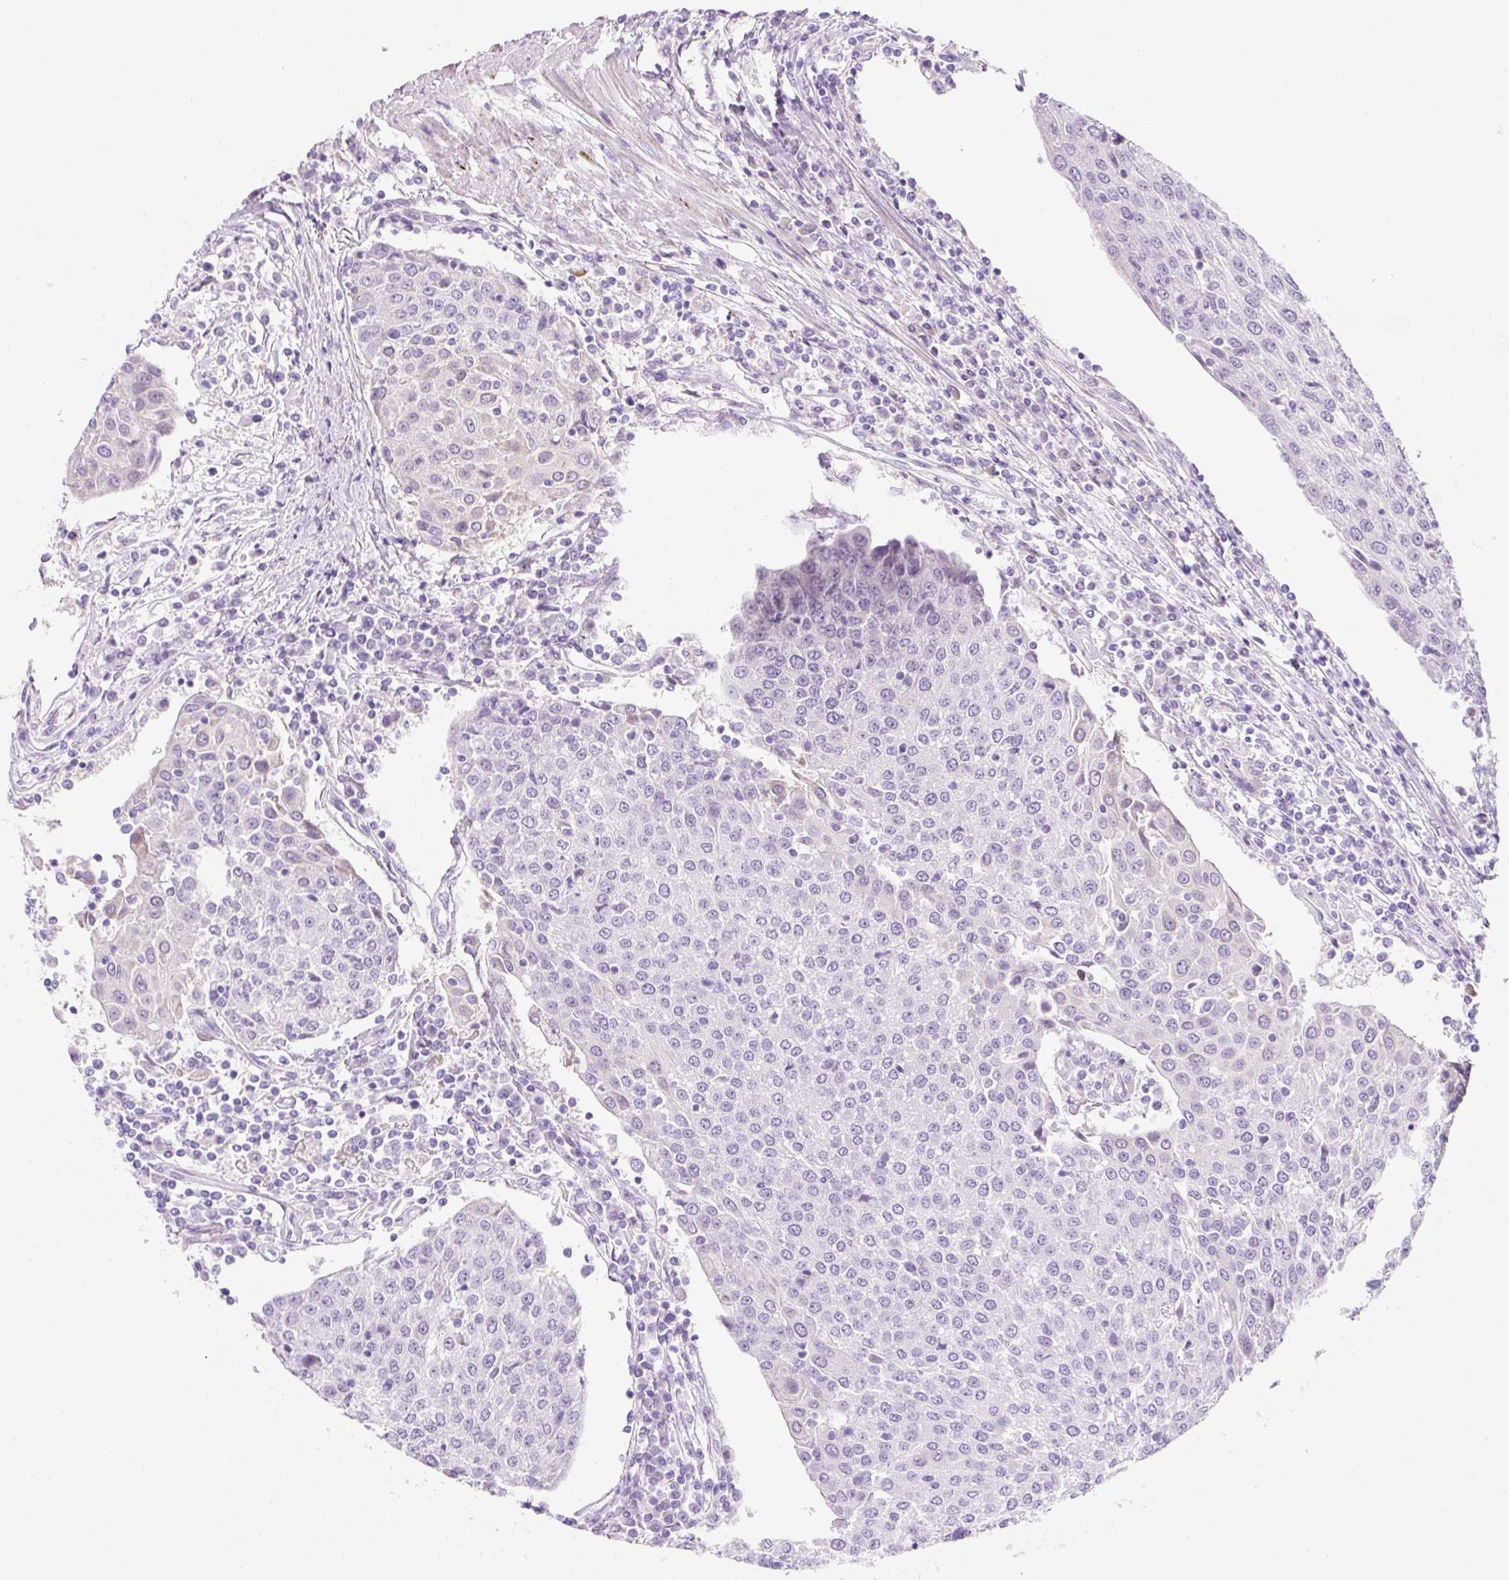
{"staining": {"intensity": "negative", "quantity": "none", "location": "none"}, "tissue": "urothelial cancer", "cell_type": "Tumor cells", "image_type": "cancer", "snomed": [{"axis": "morphology", "description": "Urothelial carcinoma, High grade"}, {"axis": "topography", "description": "Urinary bladder"}], "caption": "Urothelial cancer was stained to show a protein in brown. There is no significant expression in tumor cells.", "gene": "ZNF121", "patient": {"sex": "female", "age": 85}}